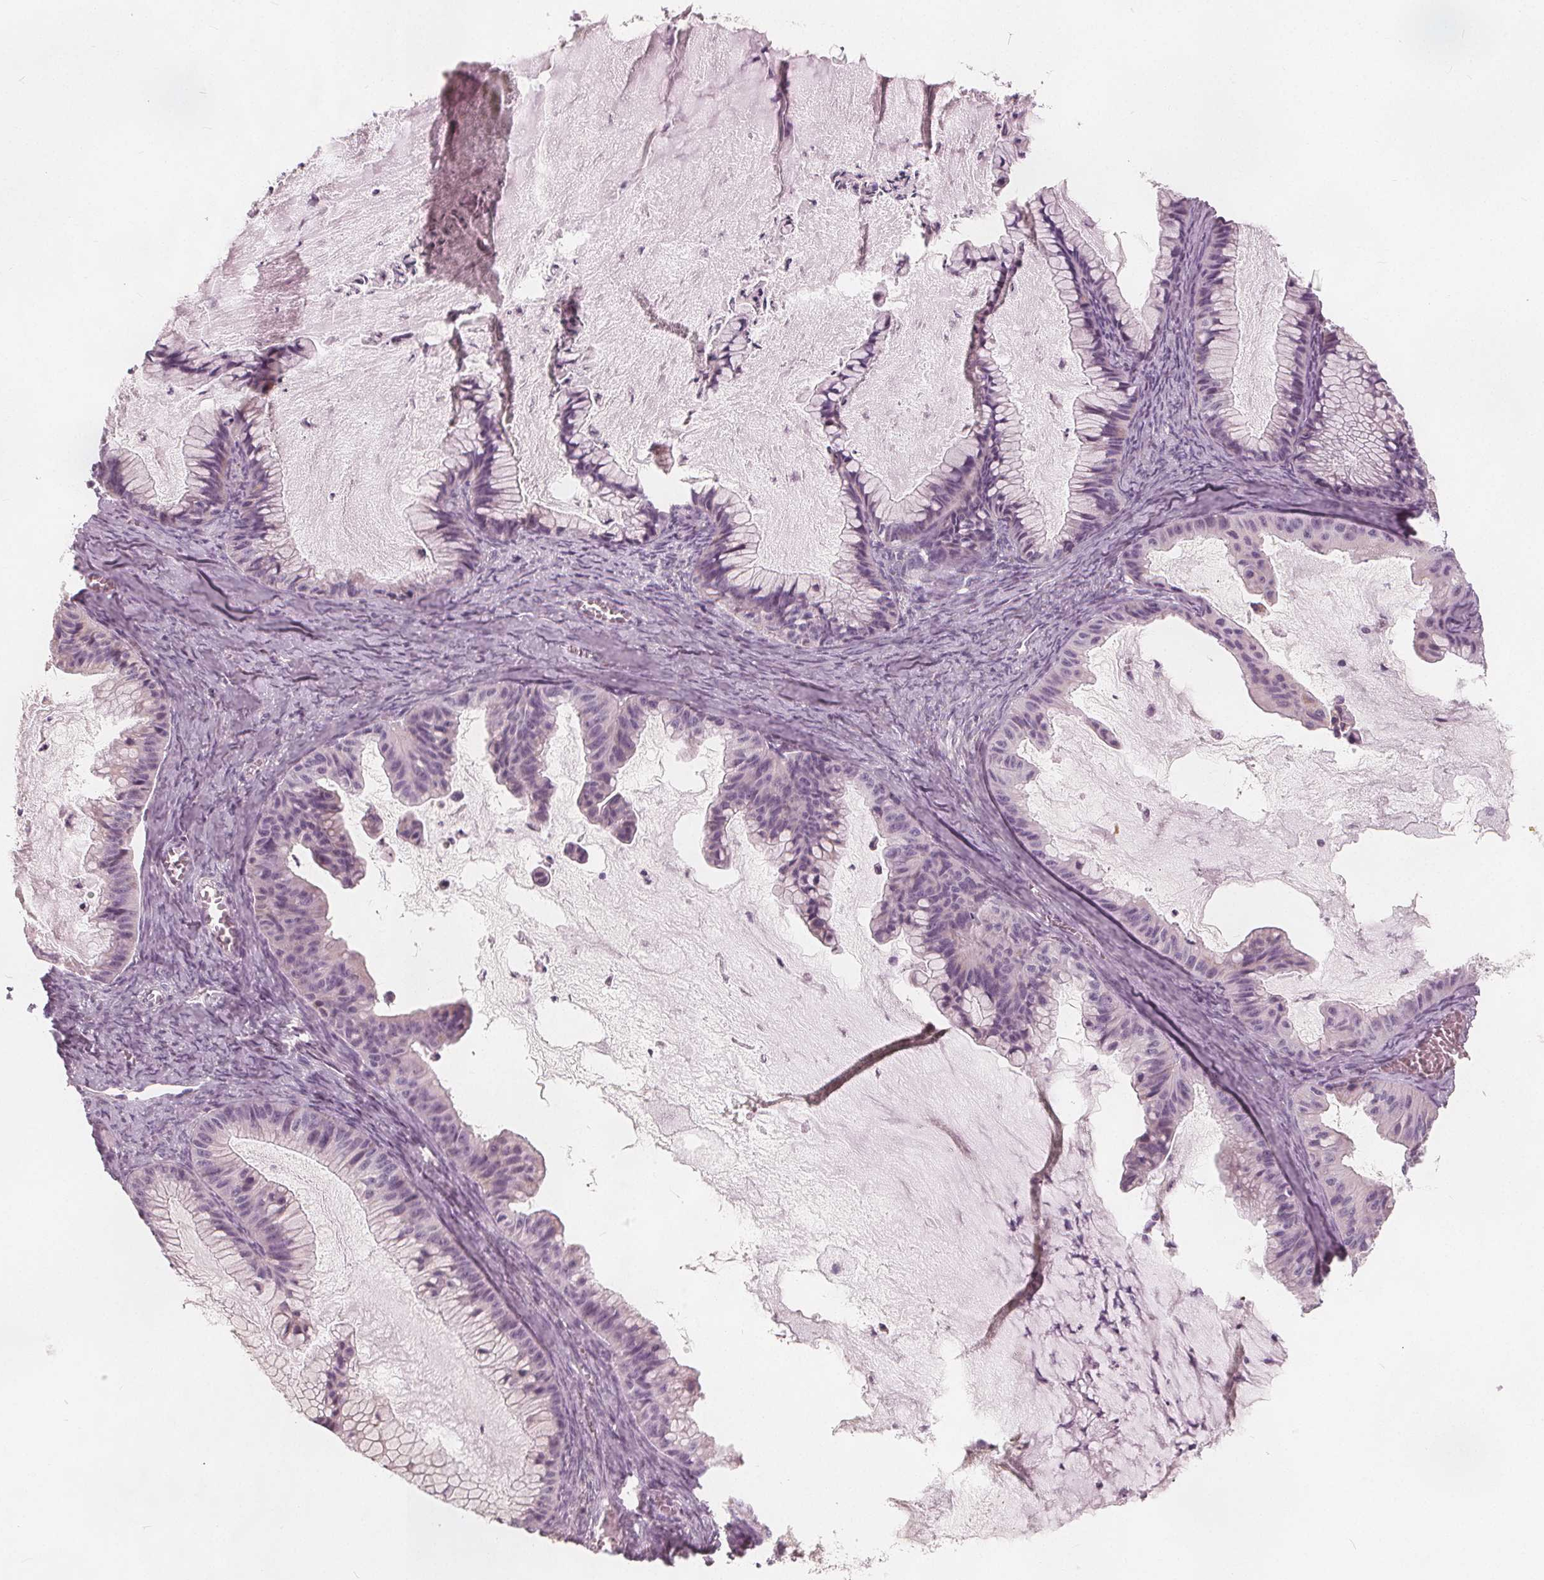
{"staining": {"intensity": "negative", "quantity": "none", "location": "none"}, "tissue": "ovarian cancer", "cell_type": "Tumor cells", "image_type": "cancer", "snomed": [{"axis": "morphology", "description": "Cystadenocarcinoma, mucinous, NOS"}, {"axis": "topography", "description": "Ovary"}], "caption": "Immunohistochemical staining of human ovarian cancer (mucinous cystadenocarcinoma) shows no significant staining in tumor cells.", "gene": "BRSK1", "patient": {"sex": "female", "age": 72}}